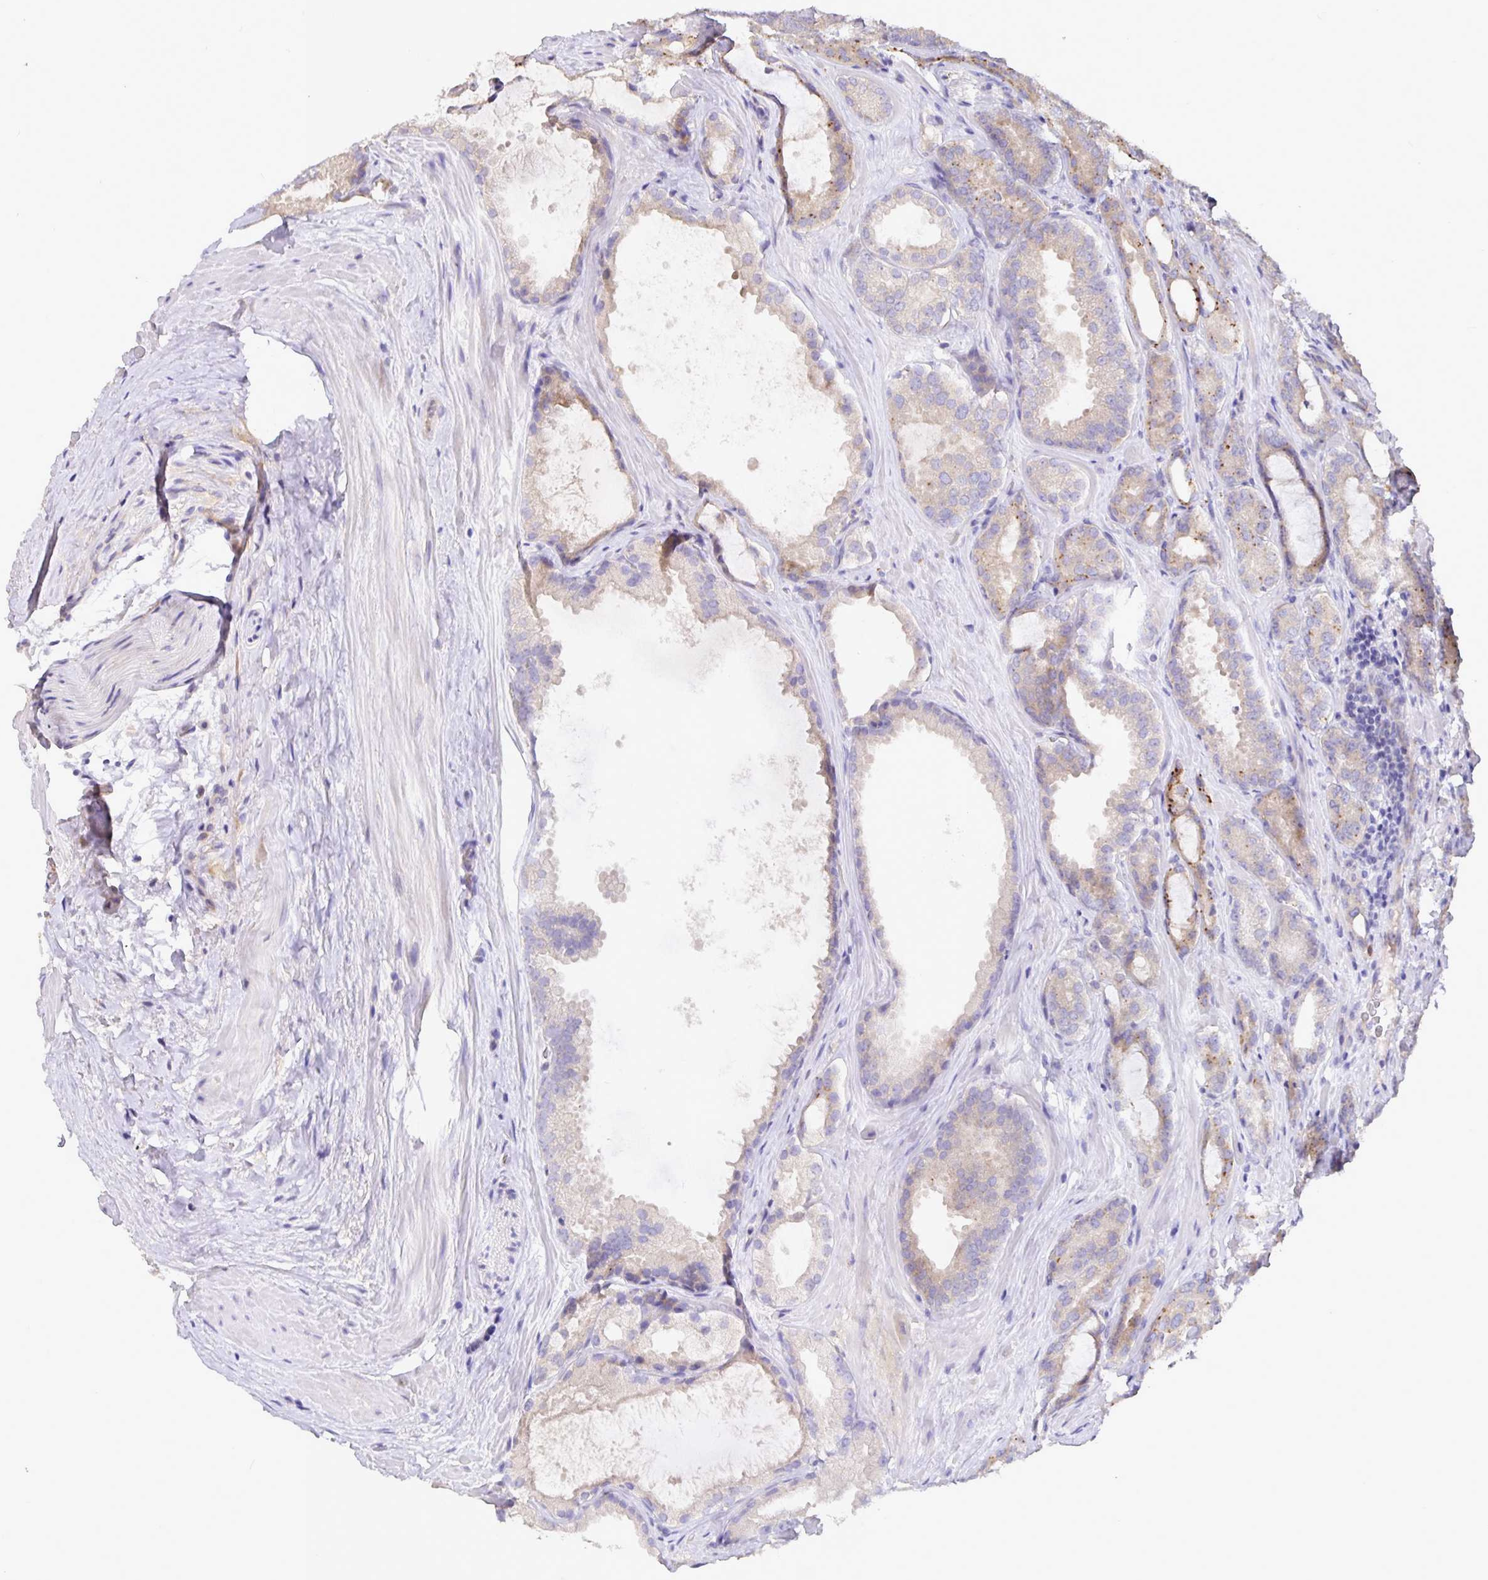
{"staining": {"intensity": "weak", "quantity": "<25%", "location": "cytoplasmic/membranous"}, "tissue": "prostate cancer", "cell_type": "Tumor cells", "image_type": "cancer", "snomed": [{"axis": "morphology", "description": "Adenocarcinoma, High grade"}, {"axis": "topography", "description": "Prostate"}], "caption": "Prostate cancer (high-grade adenocarcinoma) was stained to show a protein in brown. There is no significant positivity in tumor cells.", "gene": "EML6", "patient": {"sex": "male", "age": 64}}